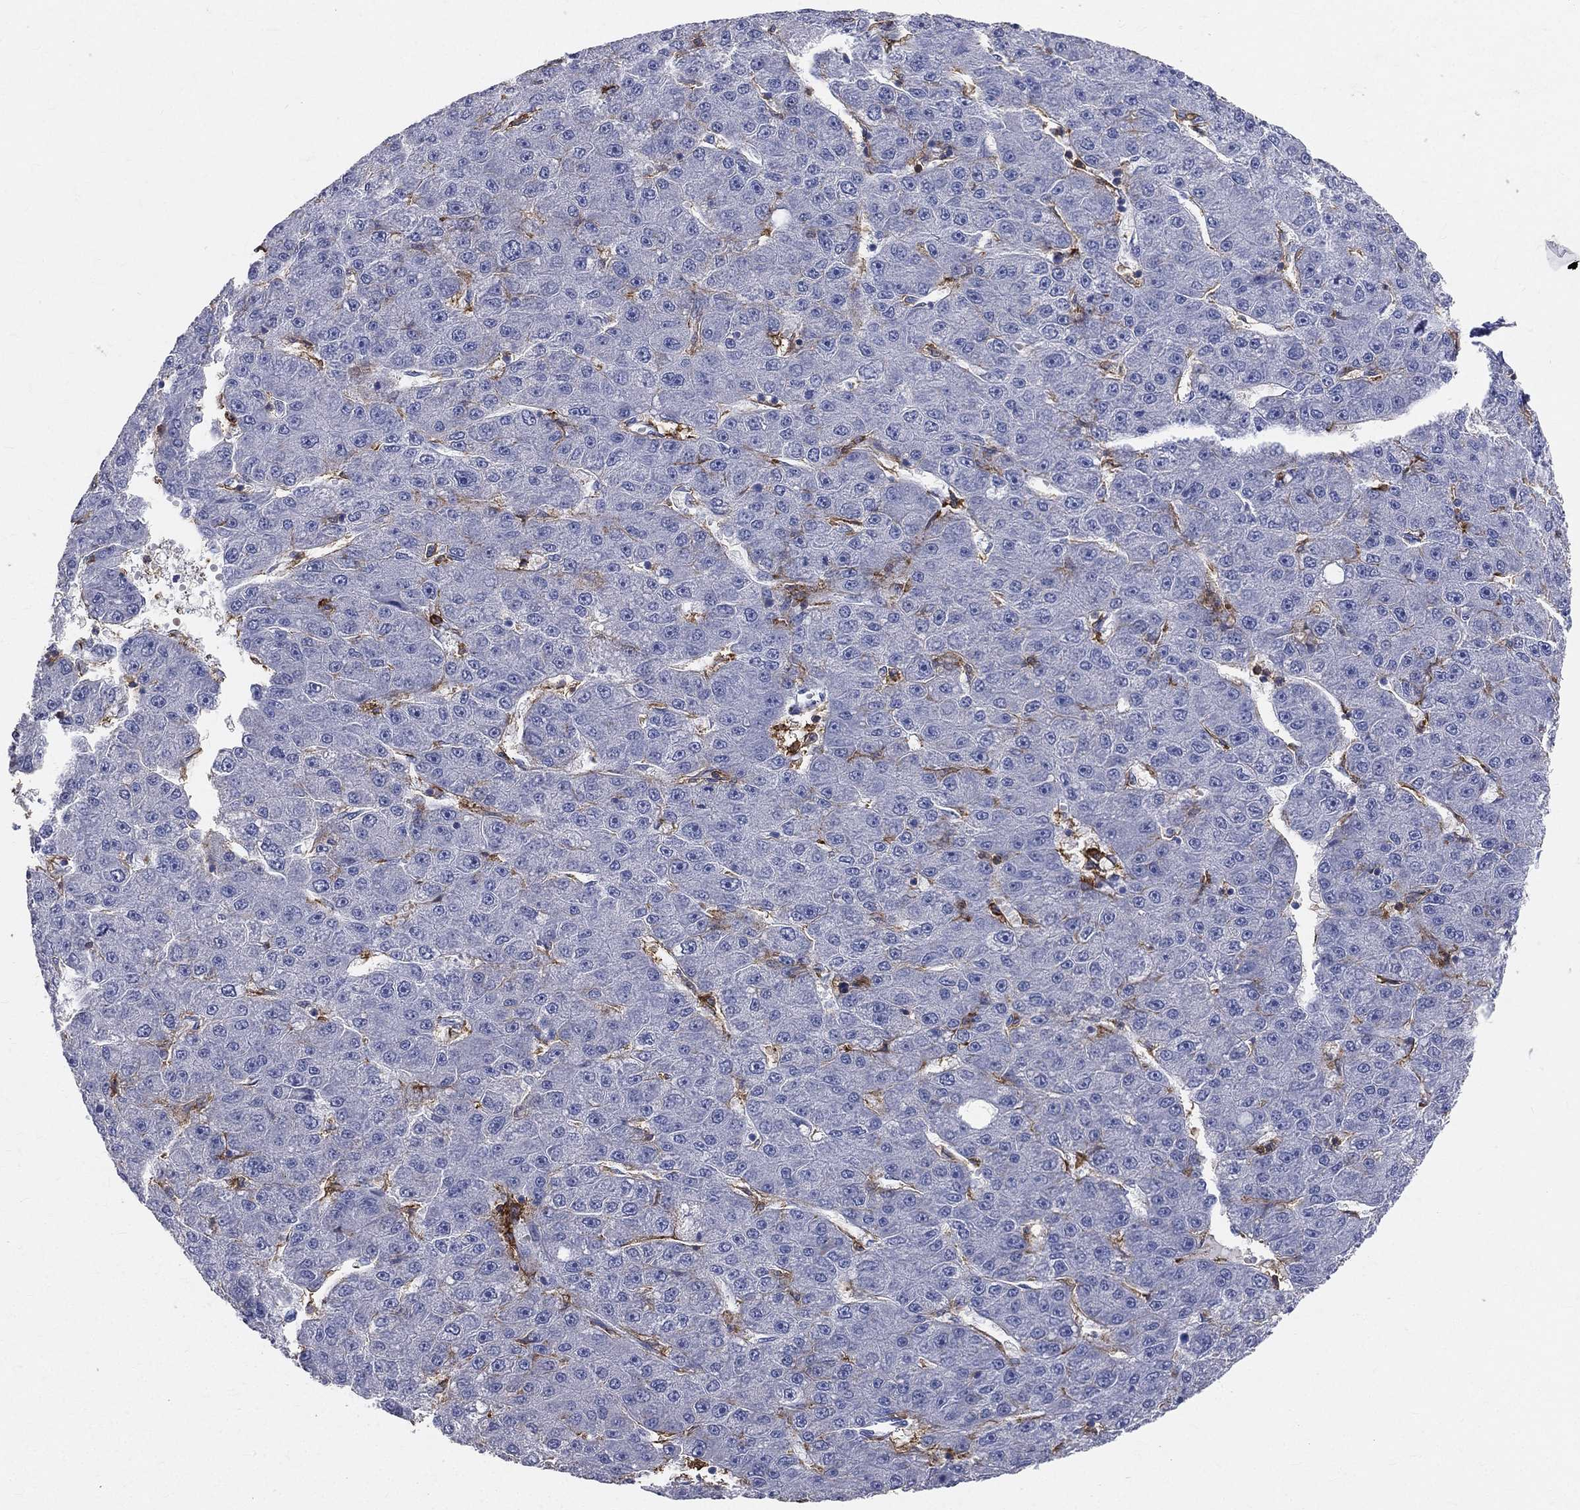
{"staining": {"intensity": "negative", "quantity": "none", "location": "none"}, "tissue": "liver cancer", "cell_type": "Tumor cells", "image_type": "cancer", "snomed": [{"axis": "morphology", "description": "Carcinoma, Hepatocellular, NOS"}, {"axis": "topography", "description": "Liver"}], "caption": "Immunohistochemistry of liver hepatocellular carcinoma reveals no staining in tumor cells. (DAB immunohistochemistry with hematoxylin counter stain).", "gene": "CD33", "patient": {"sex": "male", "age": 67}}